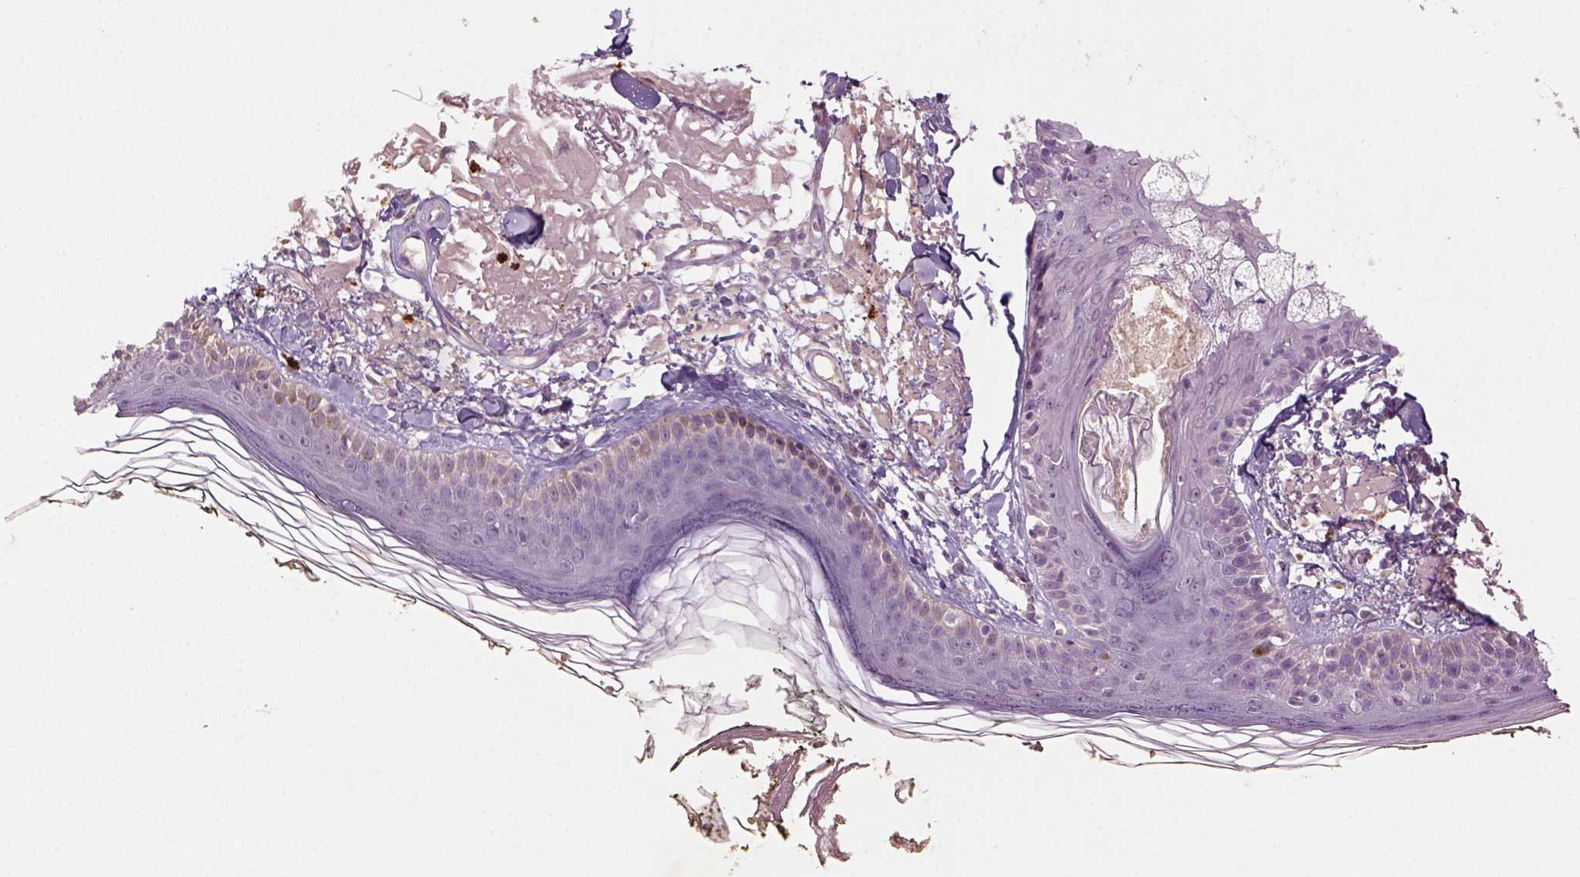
{"staining": {"intensity": "negative", "quantity": "none", "location": "none"}, "tissue": "skin", "cell_type": "Fibroblasts", "image_type": "normal", "snomed": [{"axis": "morphology", "description": "Normal tissue, NOS"}, {"axis": "topography", "description": "Skin"}], "caption": "The micrograph reveals no significant expression in fibroblasts of skin.", "gene": "NLGN2", "patient": {"sex": "male", "age": 76}}